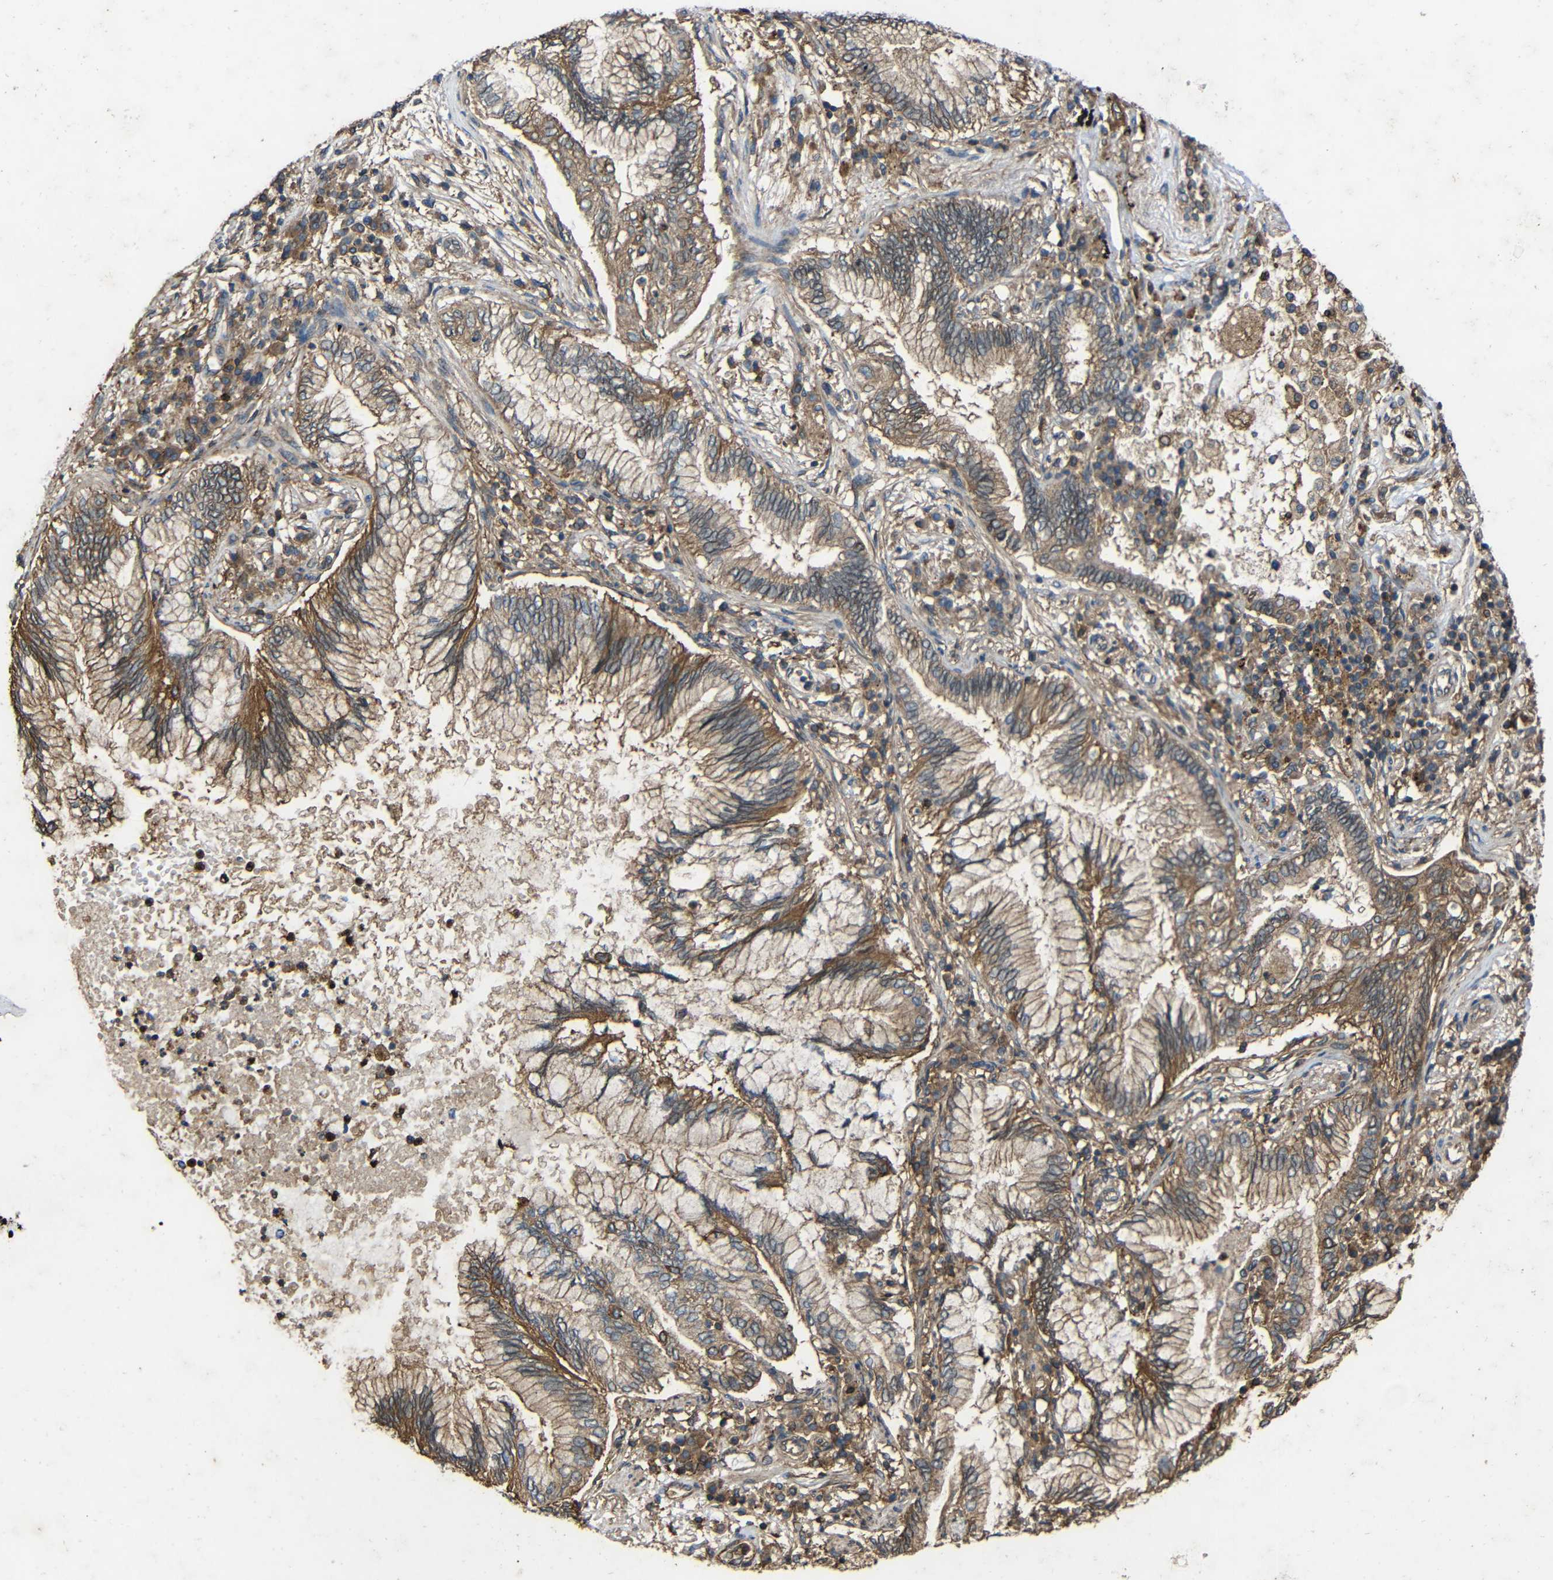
{"staining": {"intensity": "moderate", "quantity": ">75%", "location": "cytoplasmic/membranous"}, "tissue": "lung cancer", "cell_type": "Tumor cells", "image_type": "cancer", "snomed": [{"axis": "morphology", "description": "Normal tissue, NOS"}, {"axis": "morphology", "description": "Adenocarcinoma, NOS"}, {"axis": "topography", "description": "Bronchus"}, {"axis": "topography", "description": "Lung"}], "caption": "Protein staining shows moderate cytoplasmic/membranous positivity in about >75% of tumor cells in lung adenocarcinoma.", "gene": "TREM2", "patient": {"sex": "female", "age": 70}}